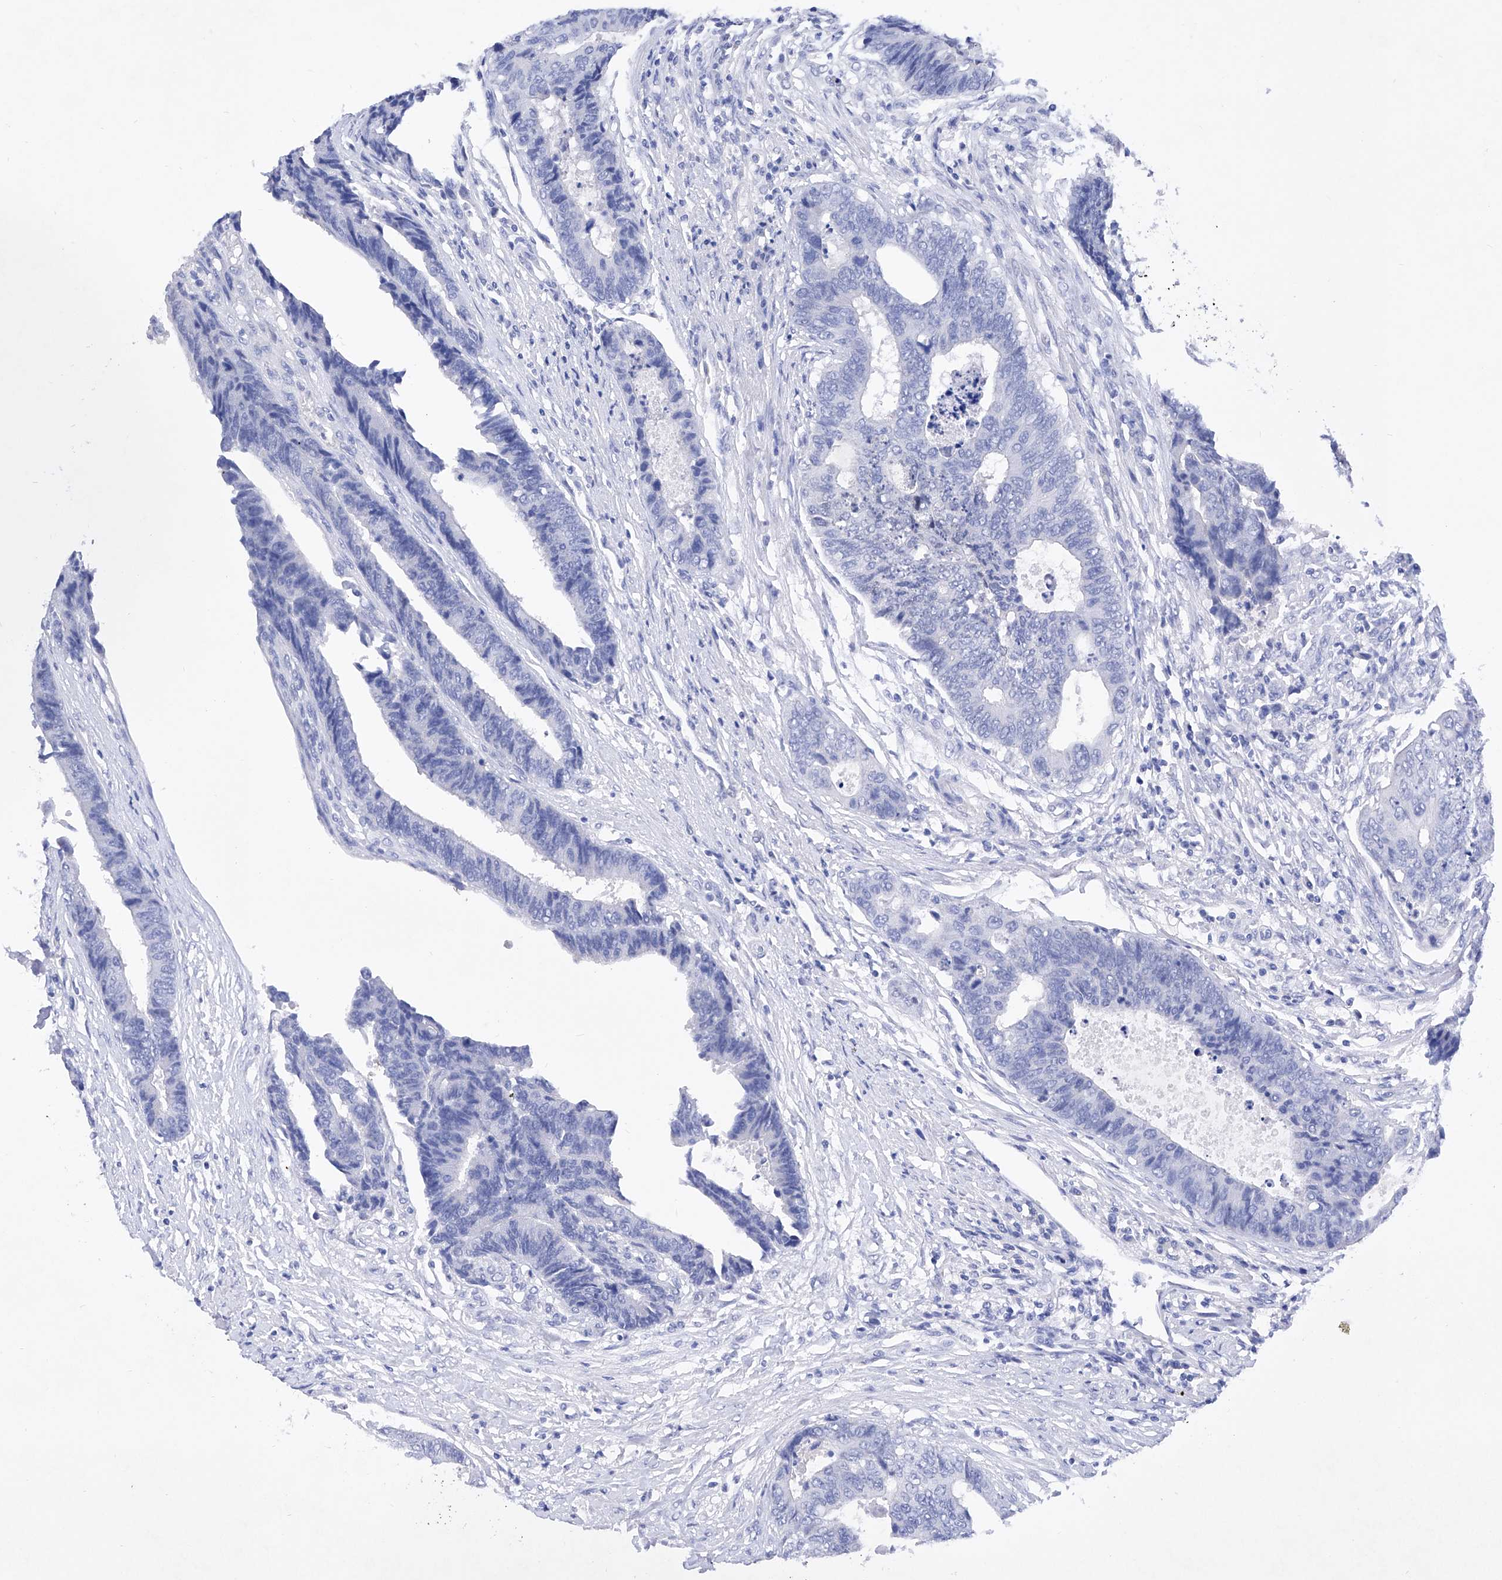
{"staining": {"intensity": "negative", "quantity": "none", "location": "none"}, "tissue": "colorectal cancer", "cell_type": "Tumor cells", "image_type": "cancer", "snomed": [{"axis": "morphology", "description": "Adenocarcinoma, NOS"}, {"axis": "topography", "description": "Rectum"}], "caption": "Immunohistochemical staining of human colorectal cancer (adenocarcinoma) displays no significant positivity in tumor cells. The staining was performed using DAB to visualize the protein expression in brown, while the nuclei were stained in blue with hematoxylin (Magnification: 20x).", "gene": "BARX2", "patient": {"sex": "male", "age": 84}}